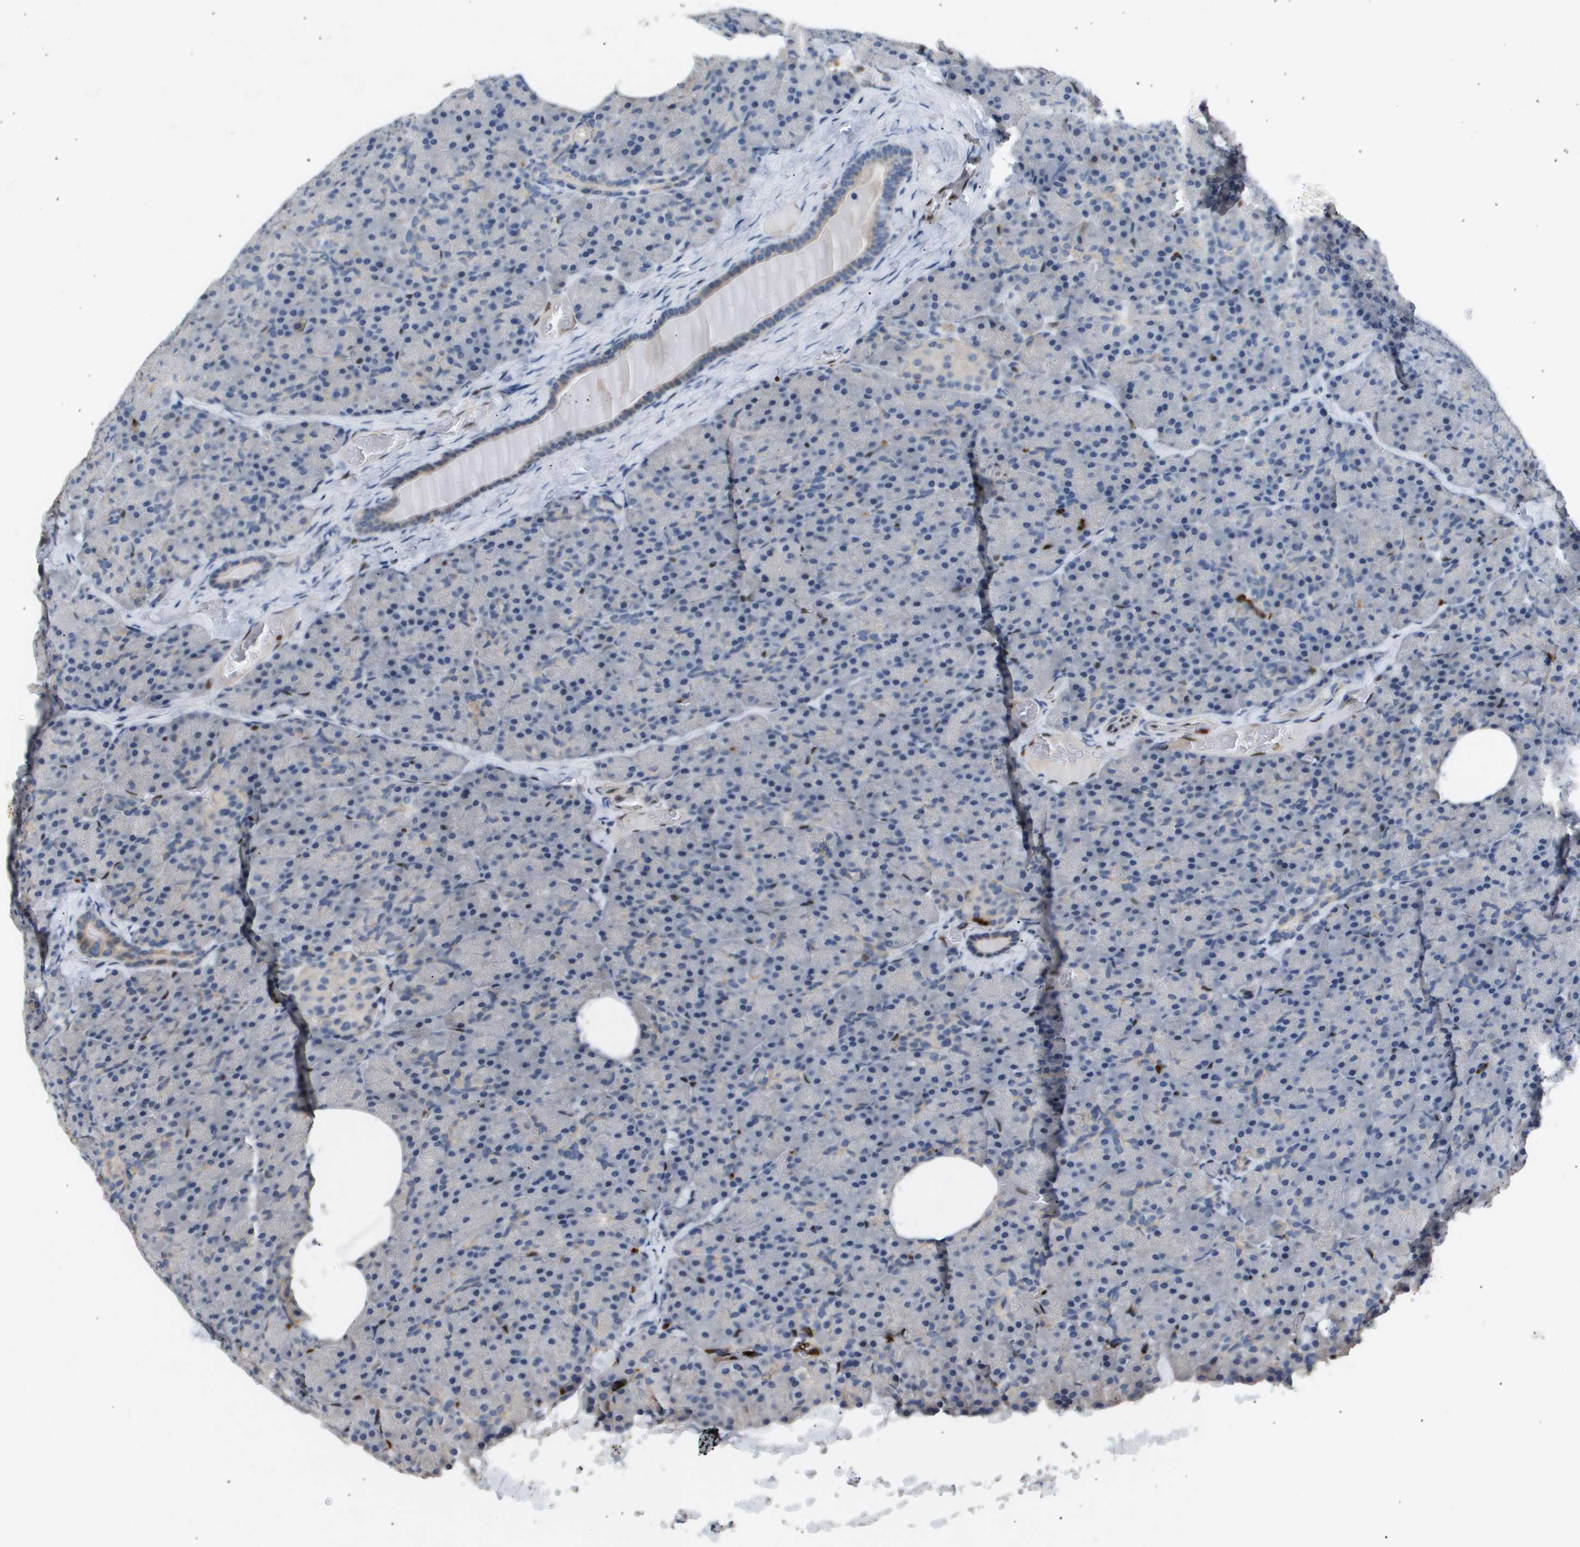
{"staining": {"intensity": "weak", "quantity": "<25%", "location": "cytoplasmic/membranous"}, "tissue": "pancreas", "cell_type": "Exocrine glandular cells", "image_type": "normal", "snomed": [{"axis": "morphology", "description": "Normal tissue, NOS"}, {"axis": "topography", "description": "Pancreas"}], "caption": "This is an immunohistochemistry micrograph of unremarkable pancreas. There is no staining in exocrine glandular cells.", "gene": "ERG", "patient": {"sex": "female", "age": 35}}